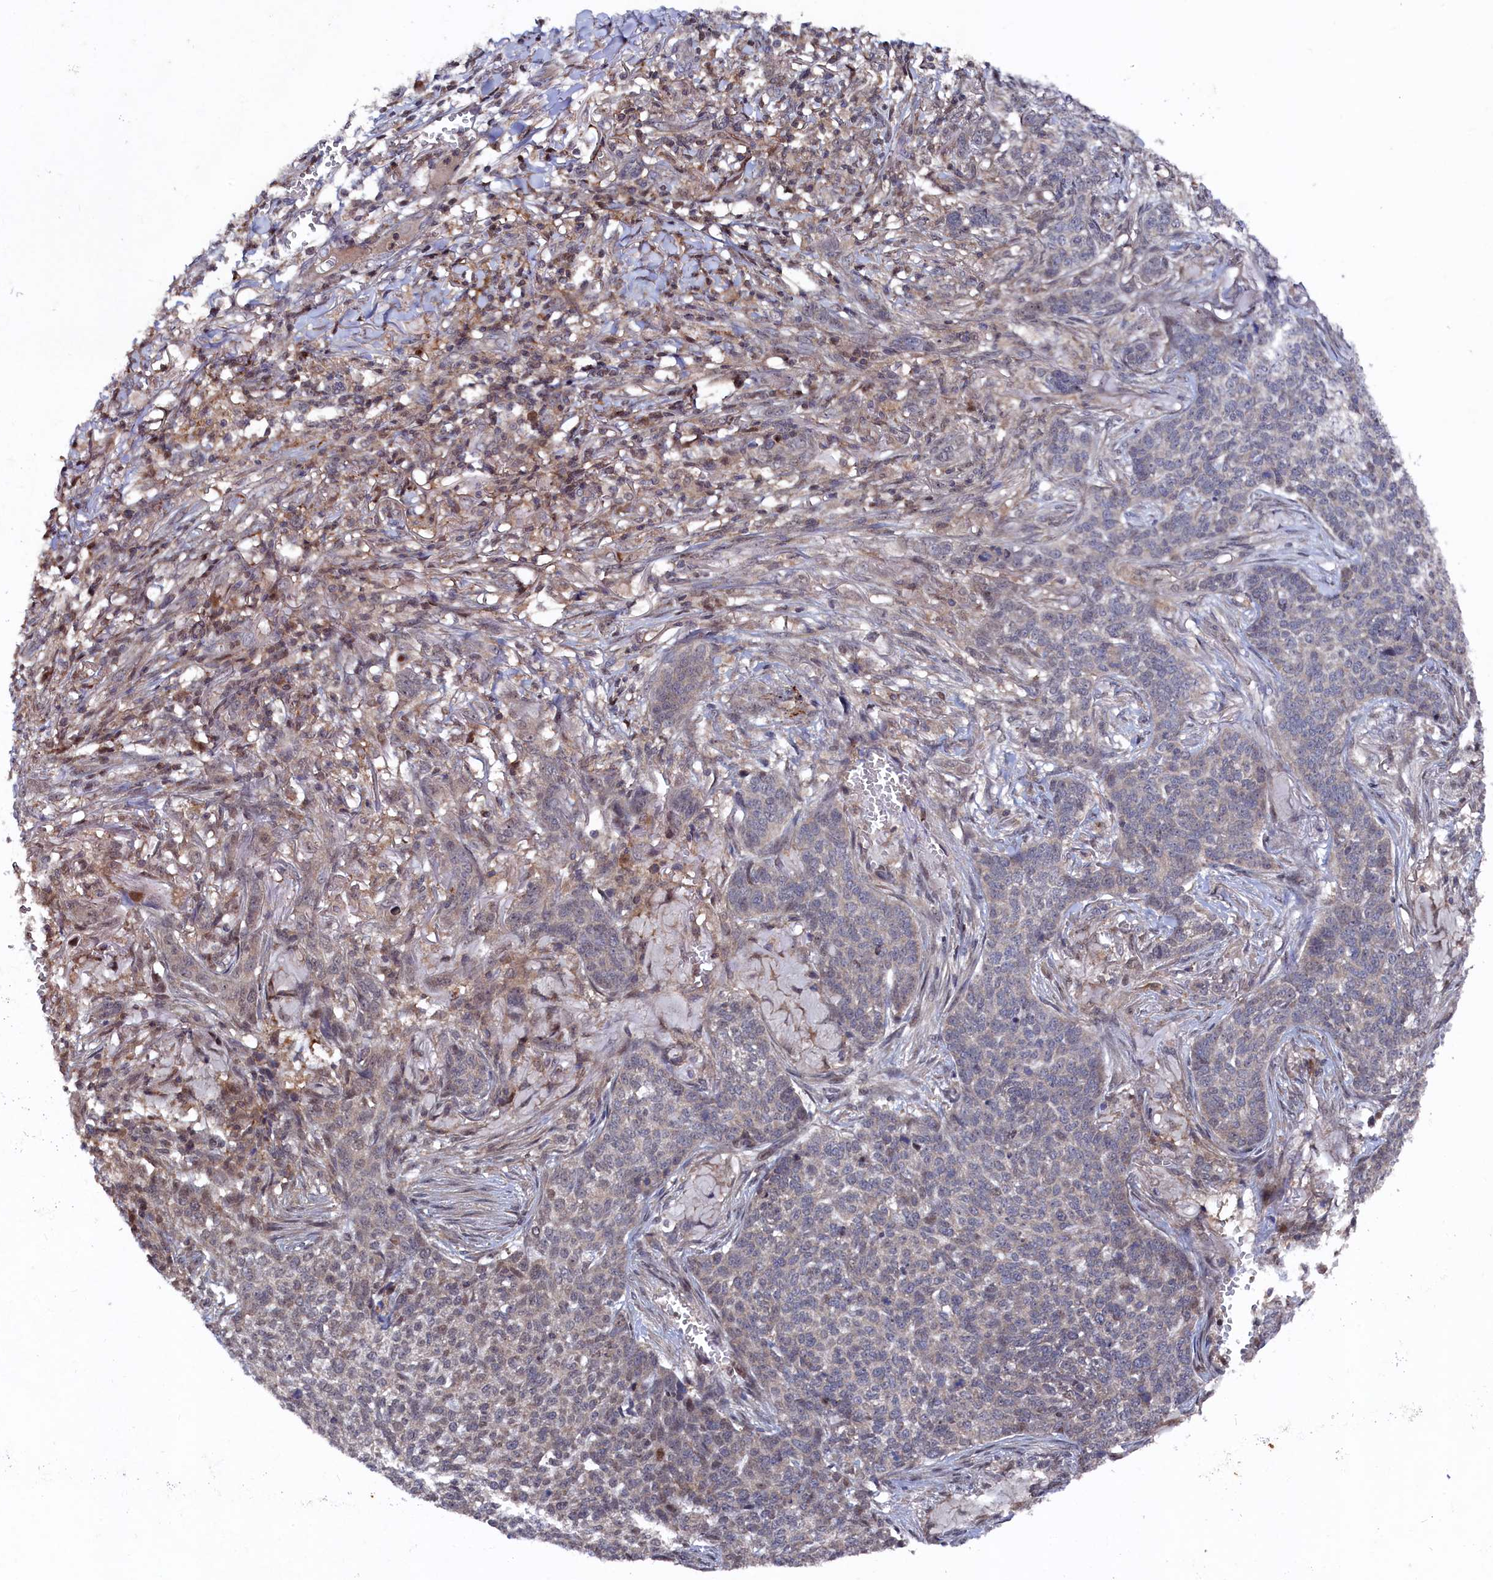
{"staining": {"intensity": "weak", "quantity": "<25%", "location": "nuclear"}, "tissue": "skin cancer", "cell_type": "Tumor cells", "image_type": "cancer", "snomed": [{"axis": "morphology", "description": "Basal cell carcinoma"}, {"axis": "topography", "description": "Skin"}], "caption": "The micrograph shows no significant positivity in tumor cells of skin cancer. (Immunohistochemistry (ihc), brightfield microscopy, high magnification).", "gene": "TMC5", "patient": {"sex": "male", "age": 85}}